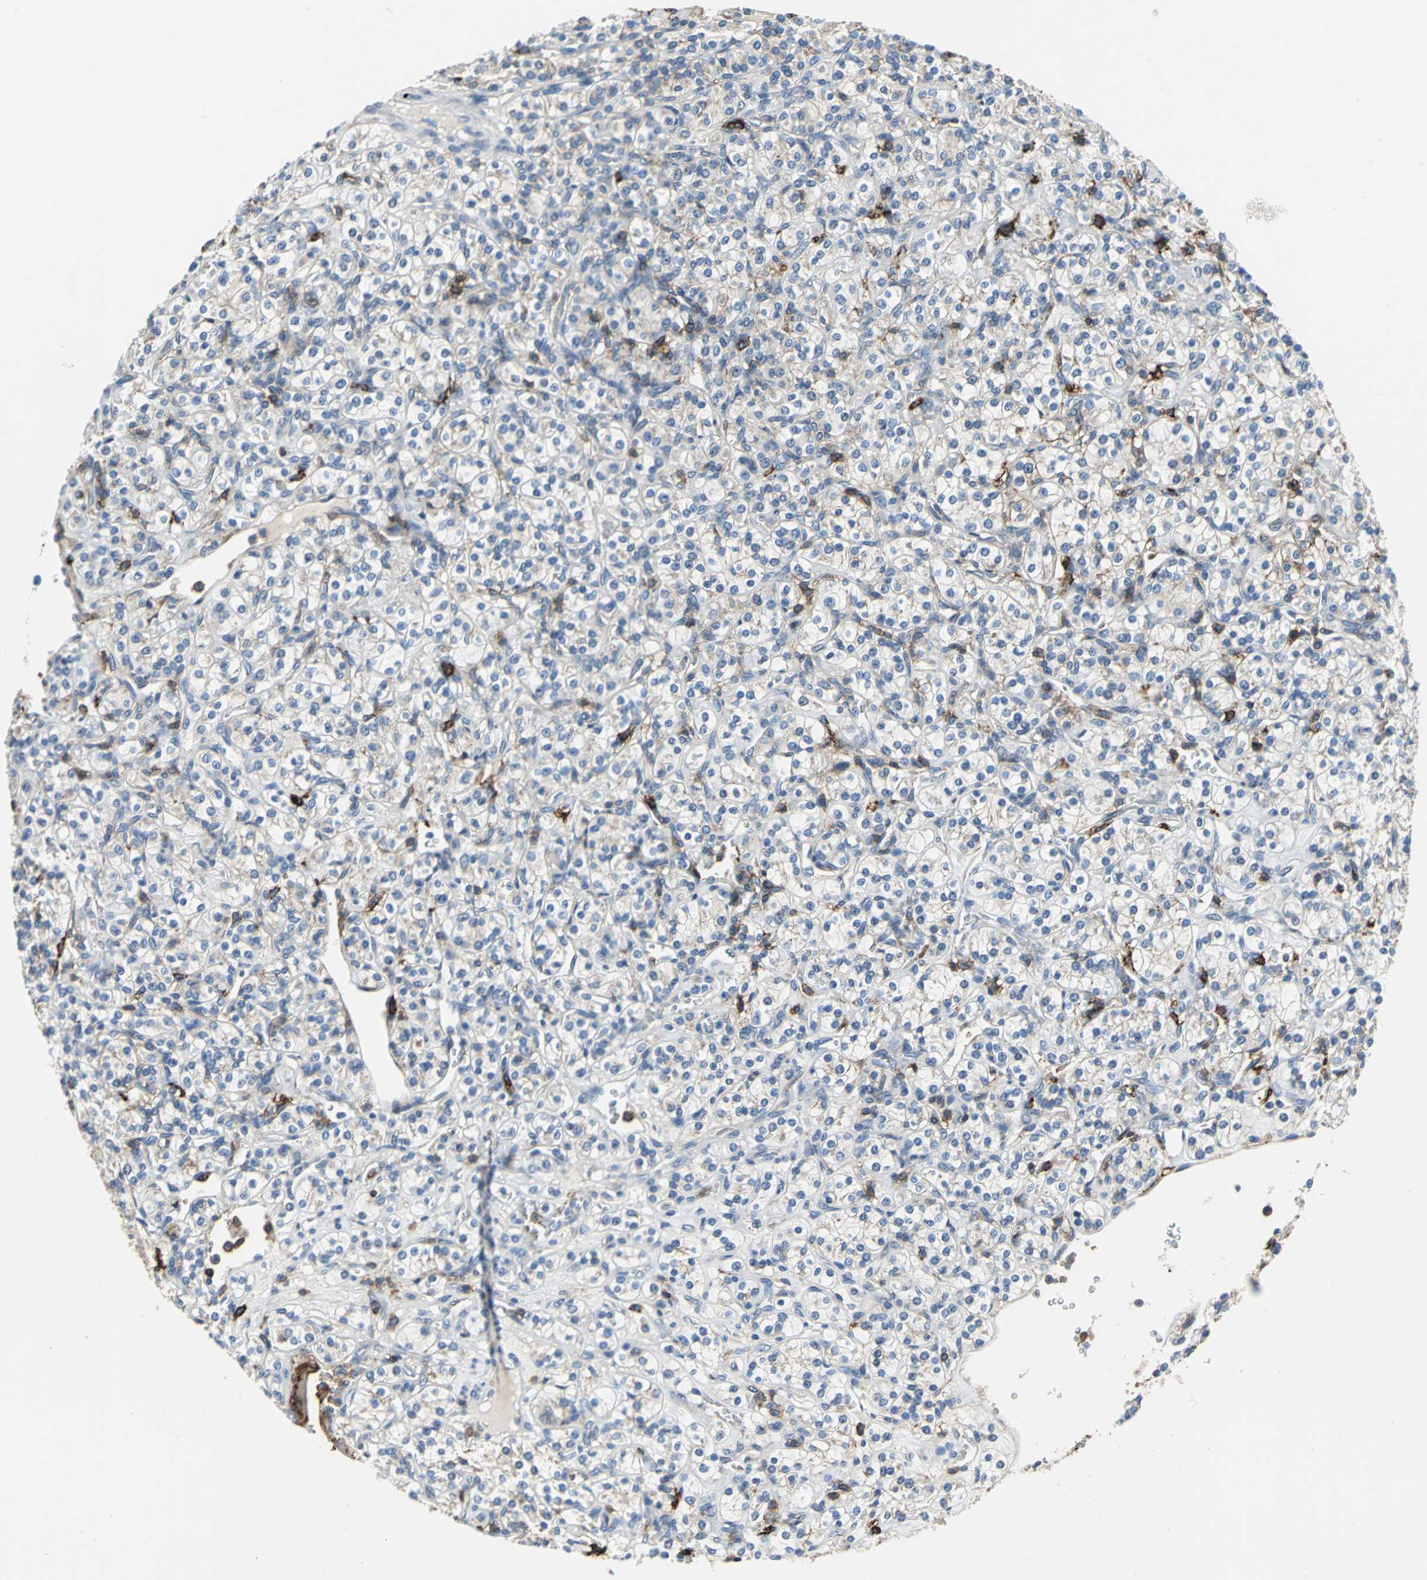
{"staining": {"intensity": "negative", "quantity": "none", "location": "none"}, "tissue": "renal cancer", "cell_type": "Tumor cells", "image_type": "cancer", "snomed": [{"axis": "morphology", "description": "Adenocarcinoma, NOS"}, {"axis": "topography", "description": "Kidney"}], "caption": "The IHC histopathology image has no significant positivity in tumor cells of renal cancer (adenocarcinoma) tissue.", "gene": "CD44", "patient": {"sex": "male", "age": 77}}